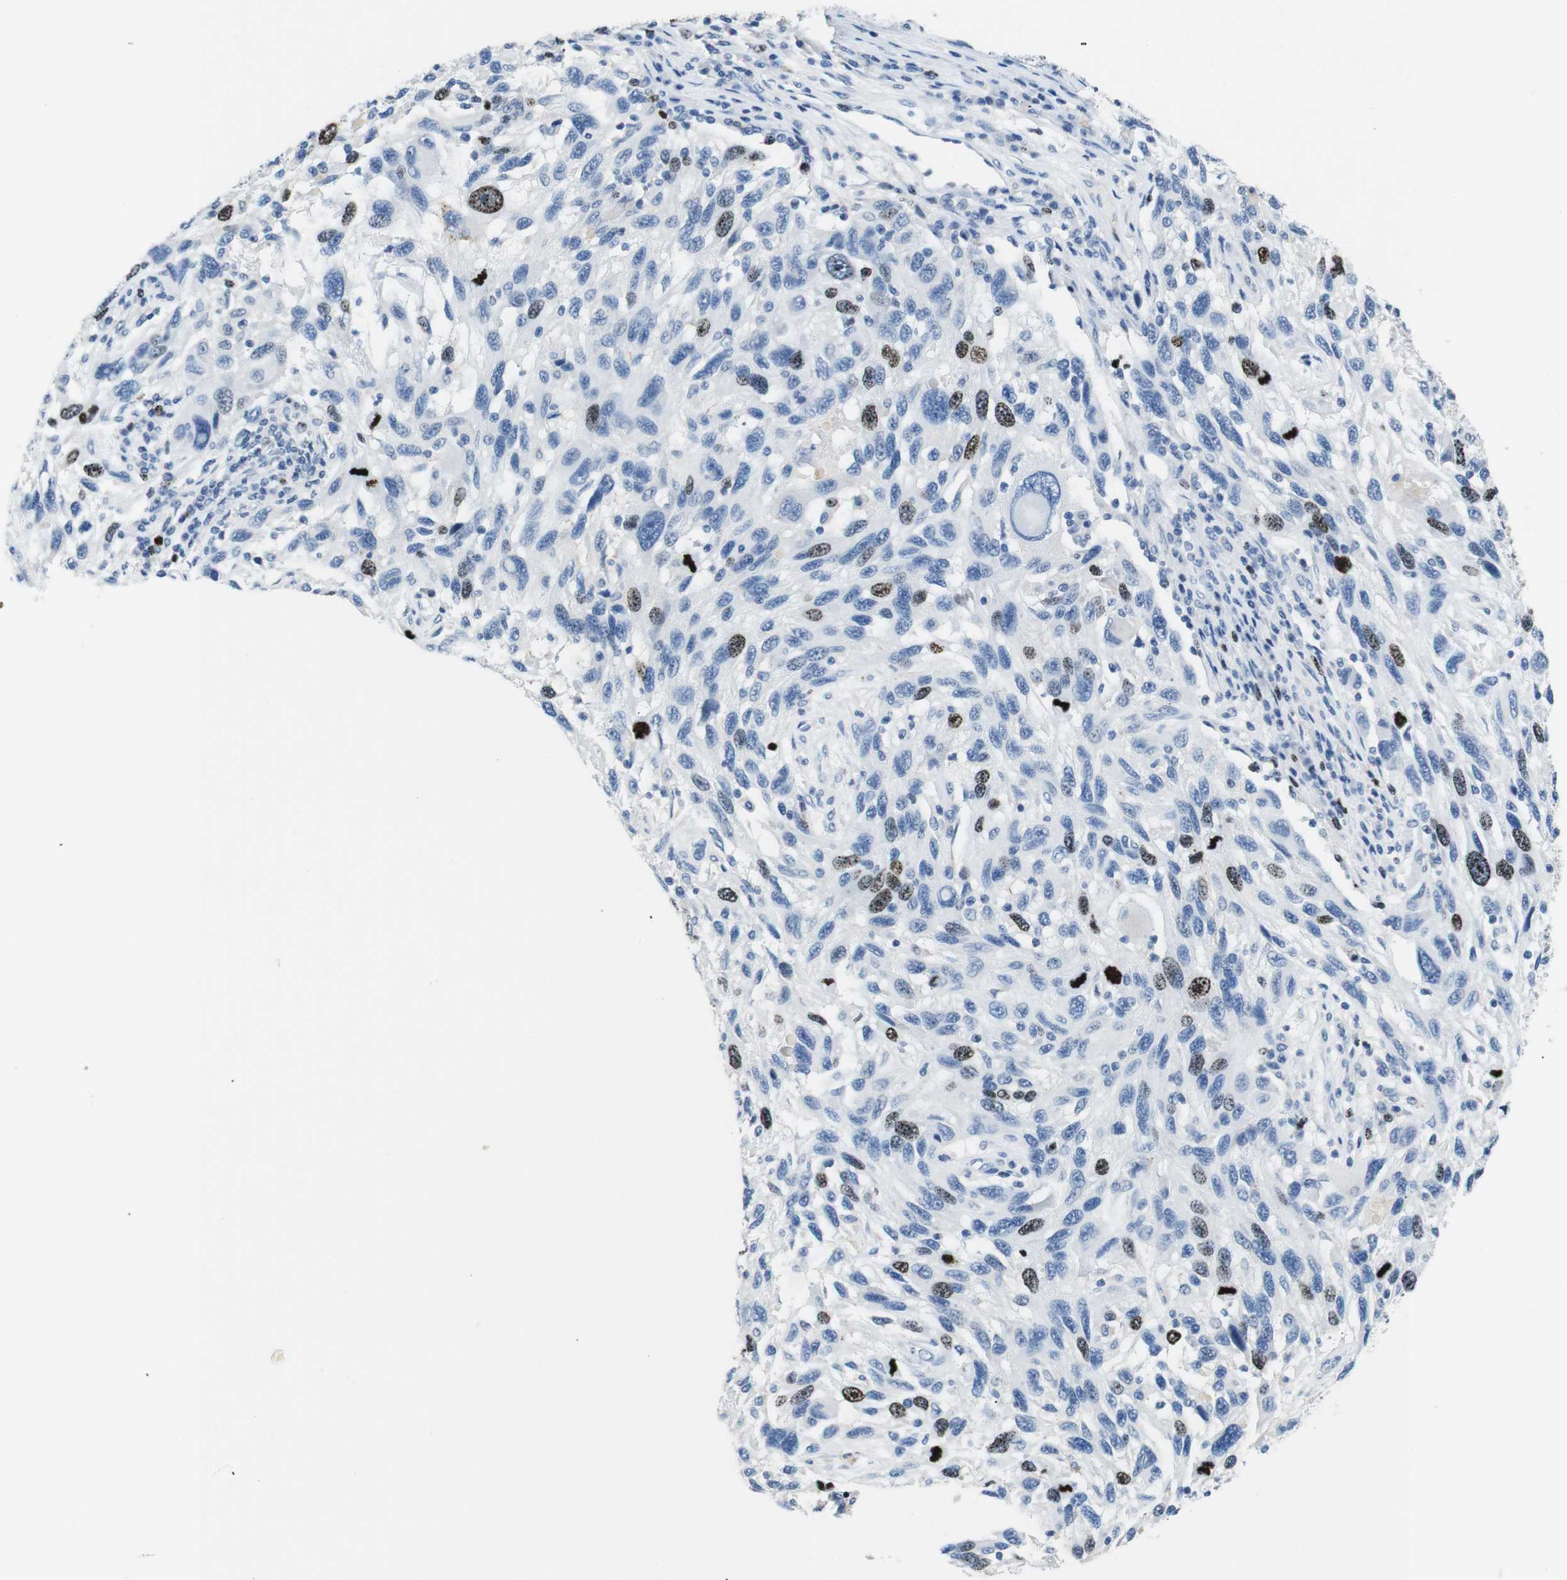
{"staining": {"intensity": "strong", "quantity": "<25%", "location": "nuclear"}, "tissue": "melanoma", "cell_type": "Tumor cells", "image_type": "cancer", "snomed": [{"axis": "morphology", "description": "Malignant melanoma, NOS"}, {"axis": "topography", "description": "Skin"}], "caption": "Malignant melanoma stained for a protein reveals strong nuclear positivity in tumor cells.", "gene": "INCENP", "patient": {"sex": "male", "age": 53}}